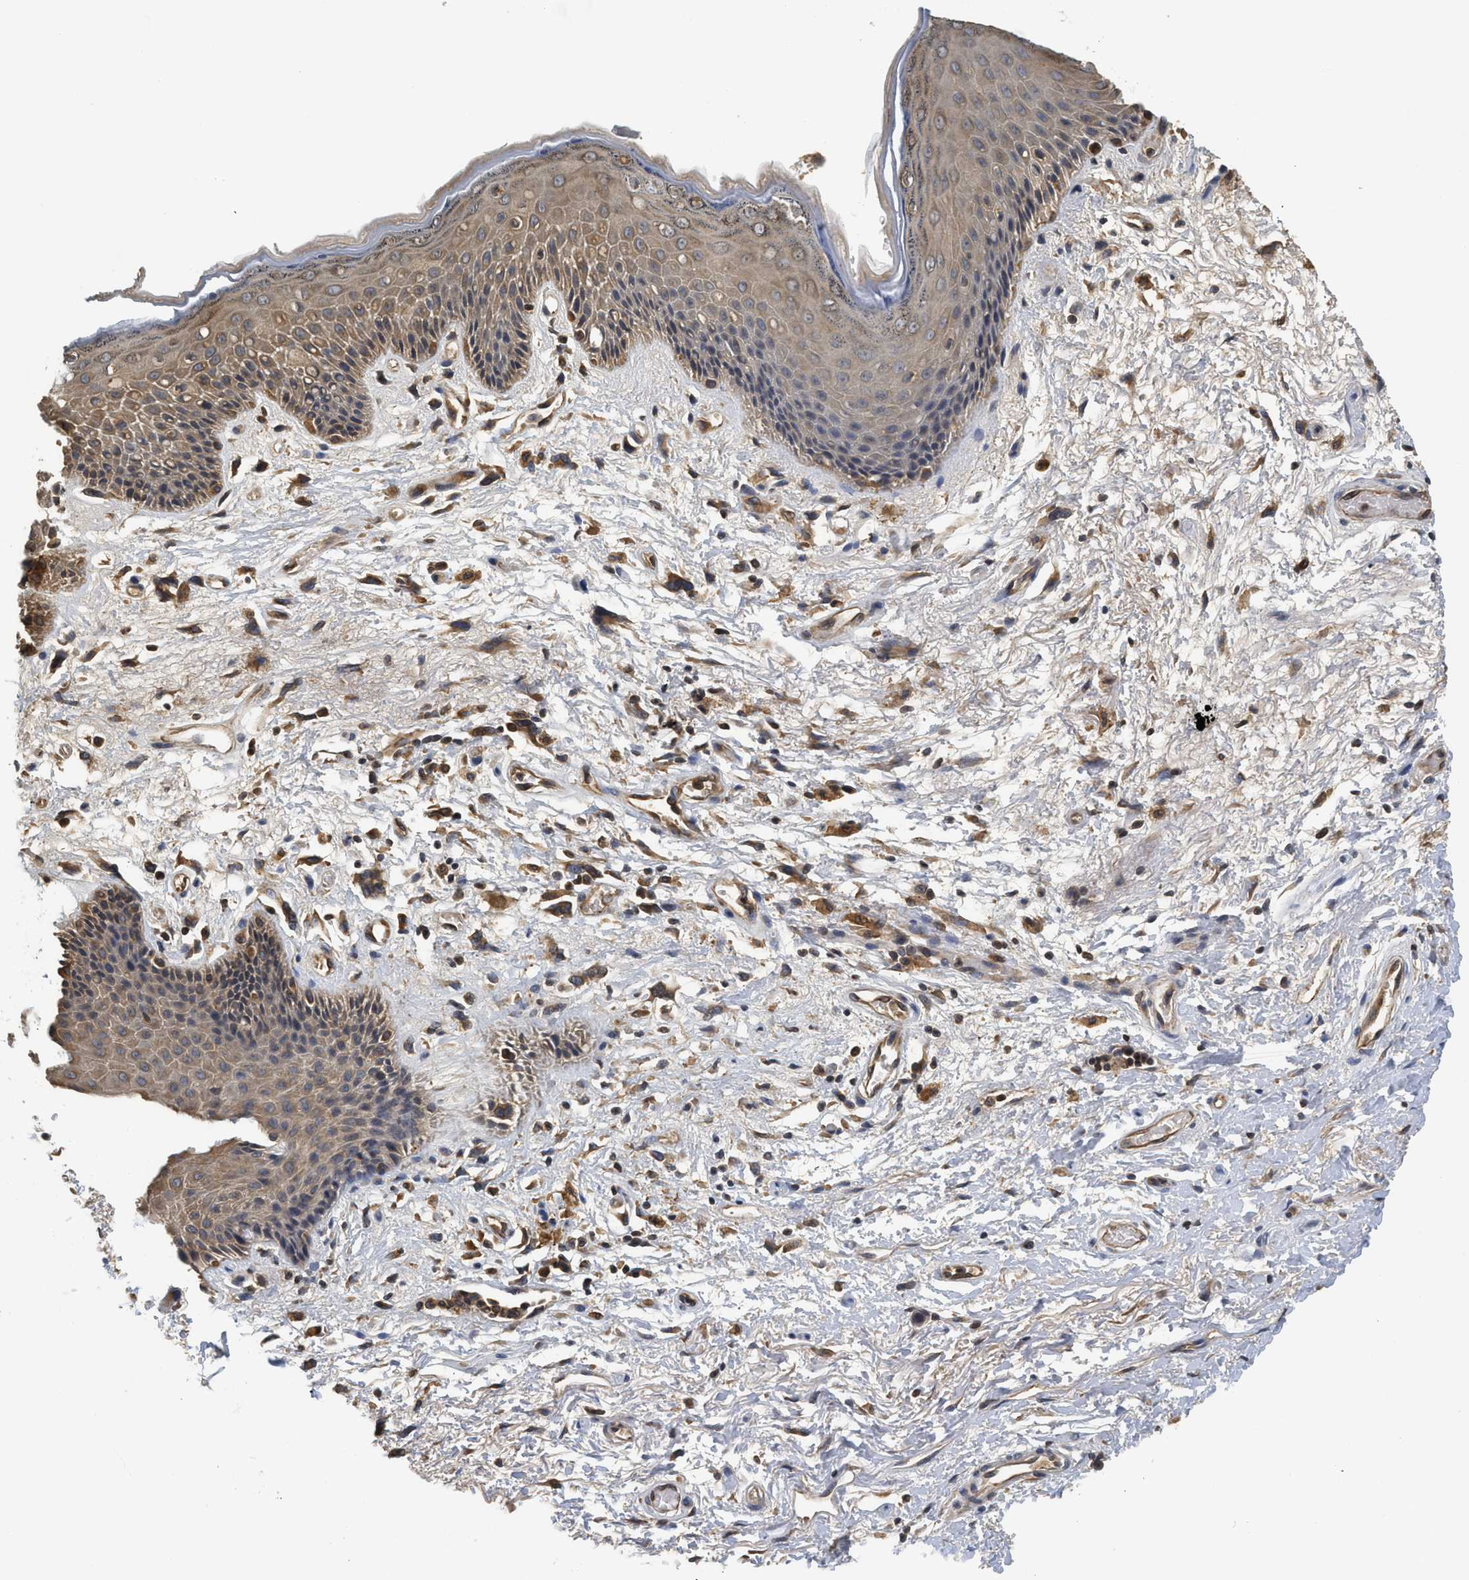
{"staining": {"intensity": "moderate", "quantity": ">75%", "location": "cytoplasmic/membranous"}, "tissue": "skin", "cell_type": "Epidermal cells", "image_type": "normal", "snomed": [{"axis": "morphology", "description": "Normal tissue, NOS"}, {"axis": "topography", "description": "Anal"}], "caption": "Immunohistochemistry (IHC) of normal skin displays medium levels of moderate cytoplasmic/membranous positivity in approximately >75% of epidermal cells. The staining is performed using DAB (3,3'-diaminobenzidine) brown chromogen to label protein expression. The nuclei are counter-stained blue using hematoxylin.", "gene": "BCAP31", "patient": {"sex": "female", "age": 46}}